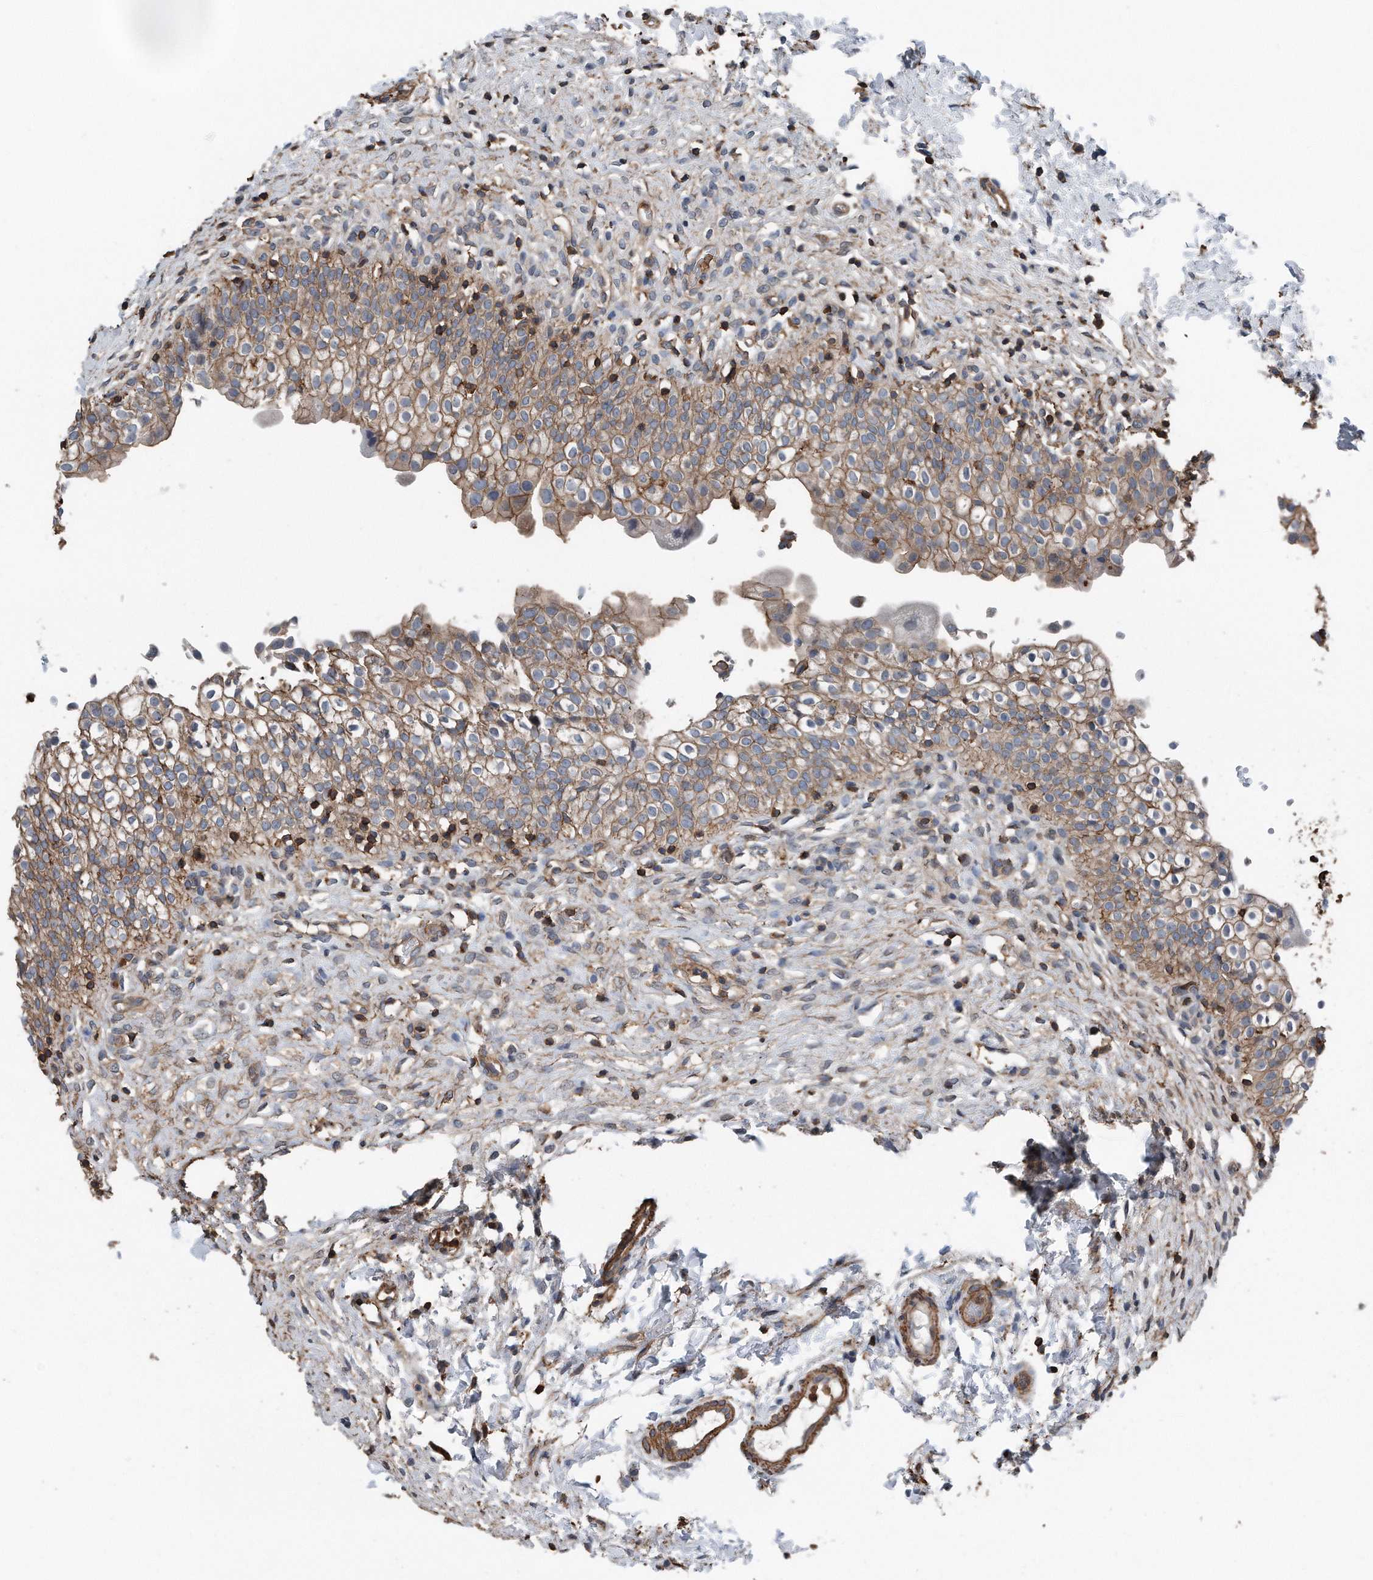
{"staining": {"intensity": "moderate", "quantity": ">75%", "location": "cytoplasmic/membranous"}, "tissue": "urinary bladder", "cell_type": "Urothelial cells", "image_type": "normal", "snomed": [{"axis": "morphology", "description": "Normal tissue, NOS"}, {"axis": "topography", "description": "Urinary bladder"}], "caption": "Protein staining shows moderate cytoplasmic/membranous positivity in about >75% of urothelial cells in unremarkable urinary bladder.", "gene": "RSPO3", "patient": {"sex": "male", "age": 55}}